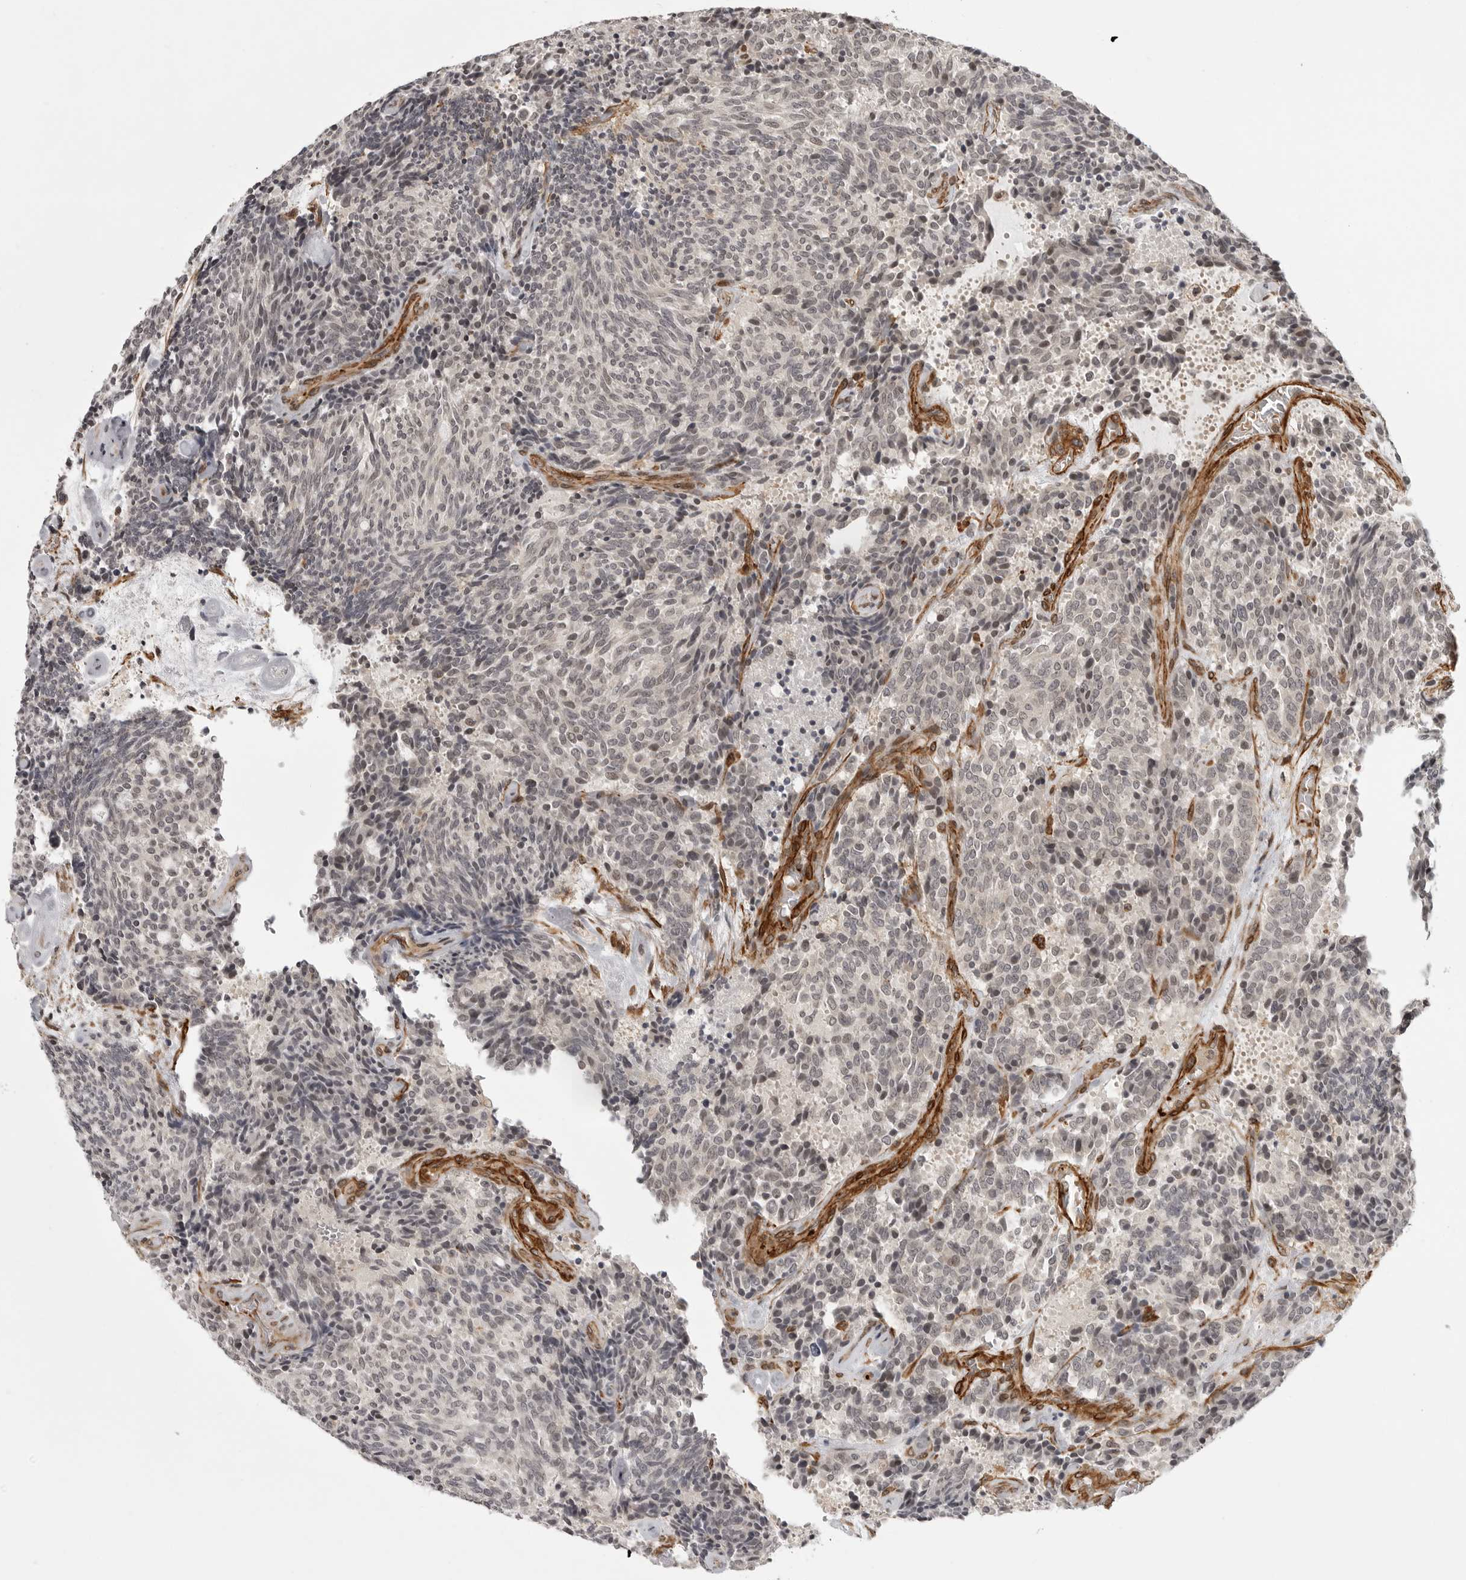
{"staining": {"intensity": "weak", "quantity": "25%-75%", "location": "nuclear"}, "tissue": "carcinoid", "cell_type": "Tumor cells", "image_type": "cancer", "snomed": [{"axis": "morphology", "description": "Carcinoid, malignant, NOS"}, {"axis": "topography", "description": "Pancreas"}], "caption": "Carcinoid stained for a protein exhibits weak nuclear positivity in tumor cells.", "gene": "TUT4", "patient": {"sex": "female", "age": 54}}